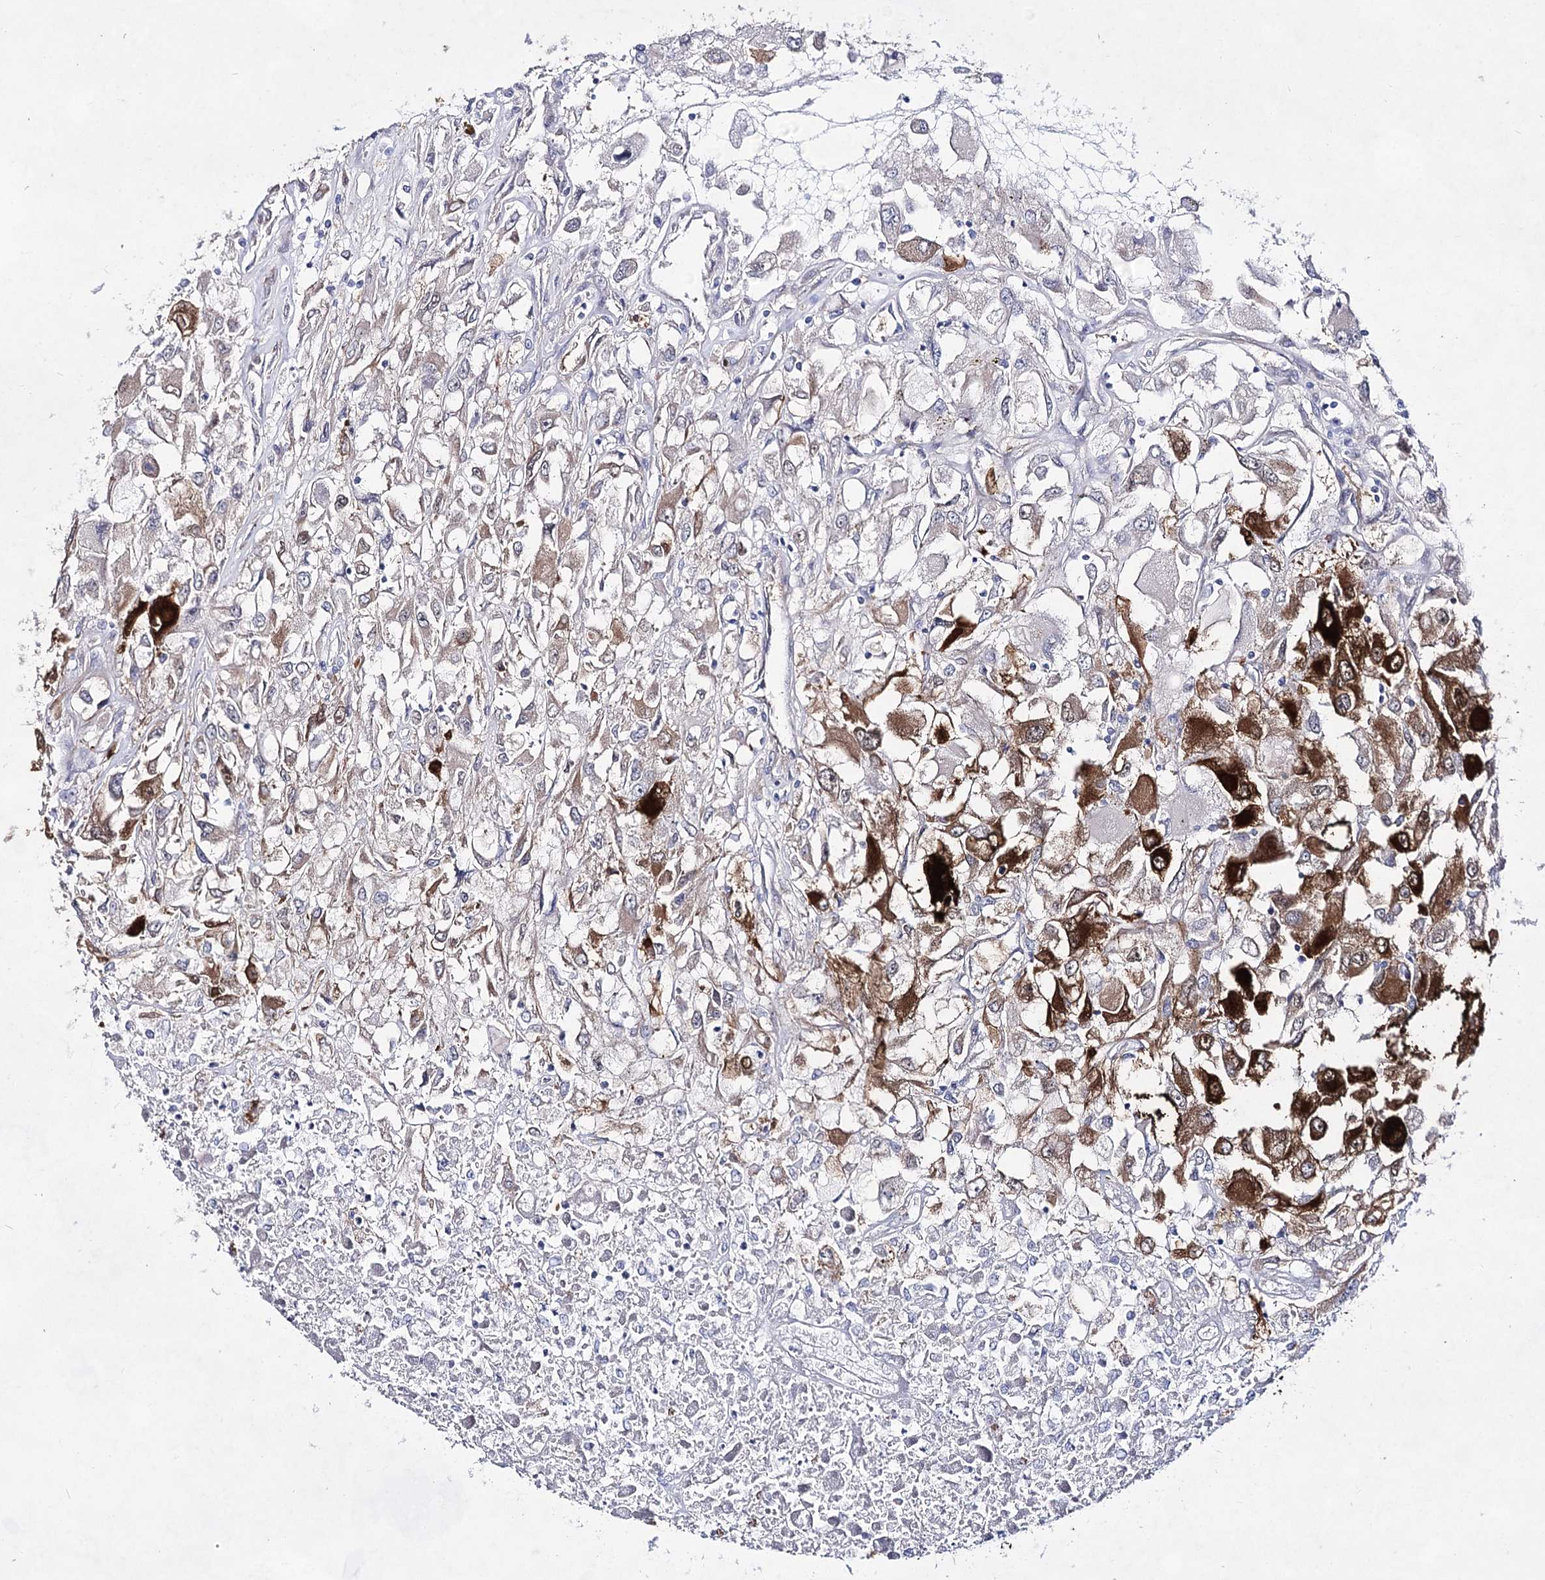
{"staining": {"intensity": "strong", "quantity": "25%-75%", "location": "cytoplasmic/membranous"}, "tissue": "renal cancer", "cell_type": "Tumor cells", "image_type": "cancer", "snomed": [{"axis": "morphology", "description": "Adenocarcinoma, NOS"}, {"axis": "topography", "description": "Kidney"}], "caption": "High-power microscopy captured an immunohistochemistry (IHC) micrograph of adenocarcinoma (renal), revealing strong cytoplasmic/membranous positivity in approximately 25%-75% of tumor cells.", "gene": "UGDH", "patient": {"sex": "female", "age": 52}}